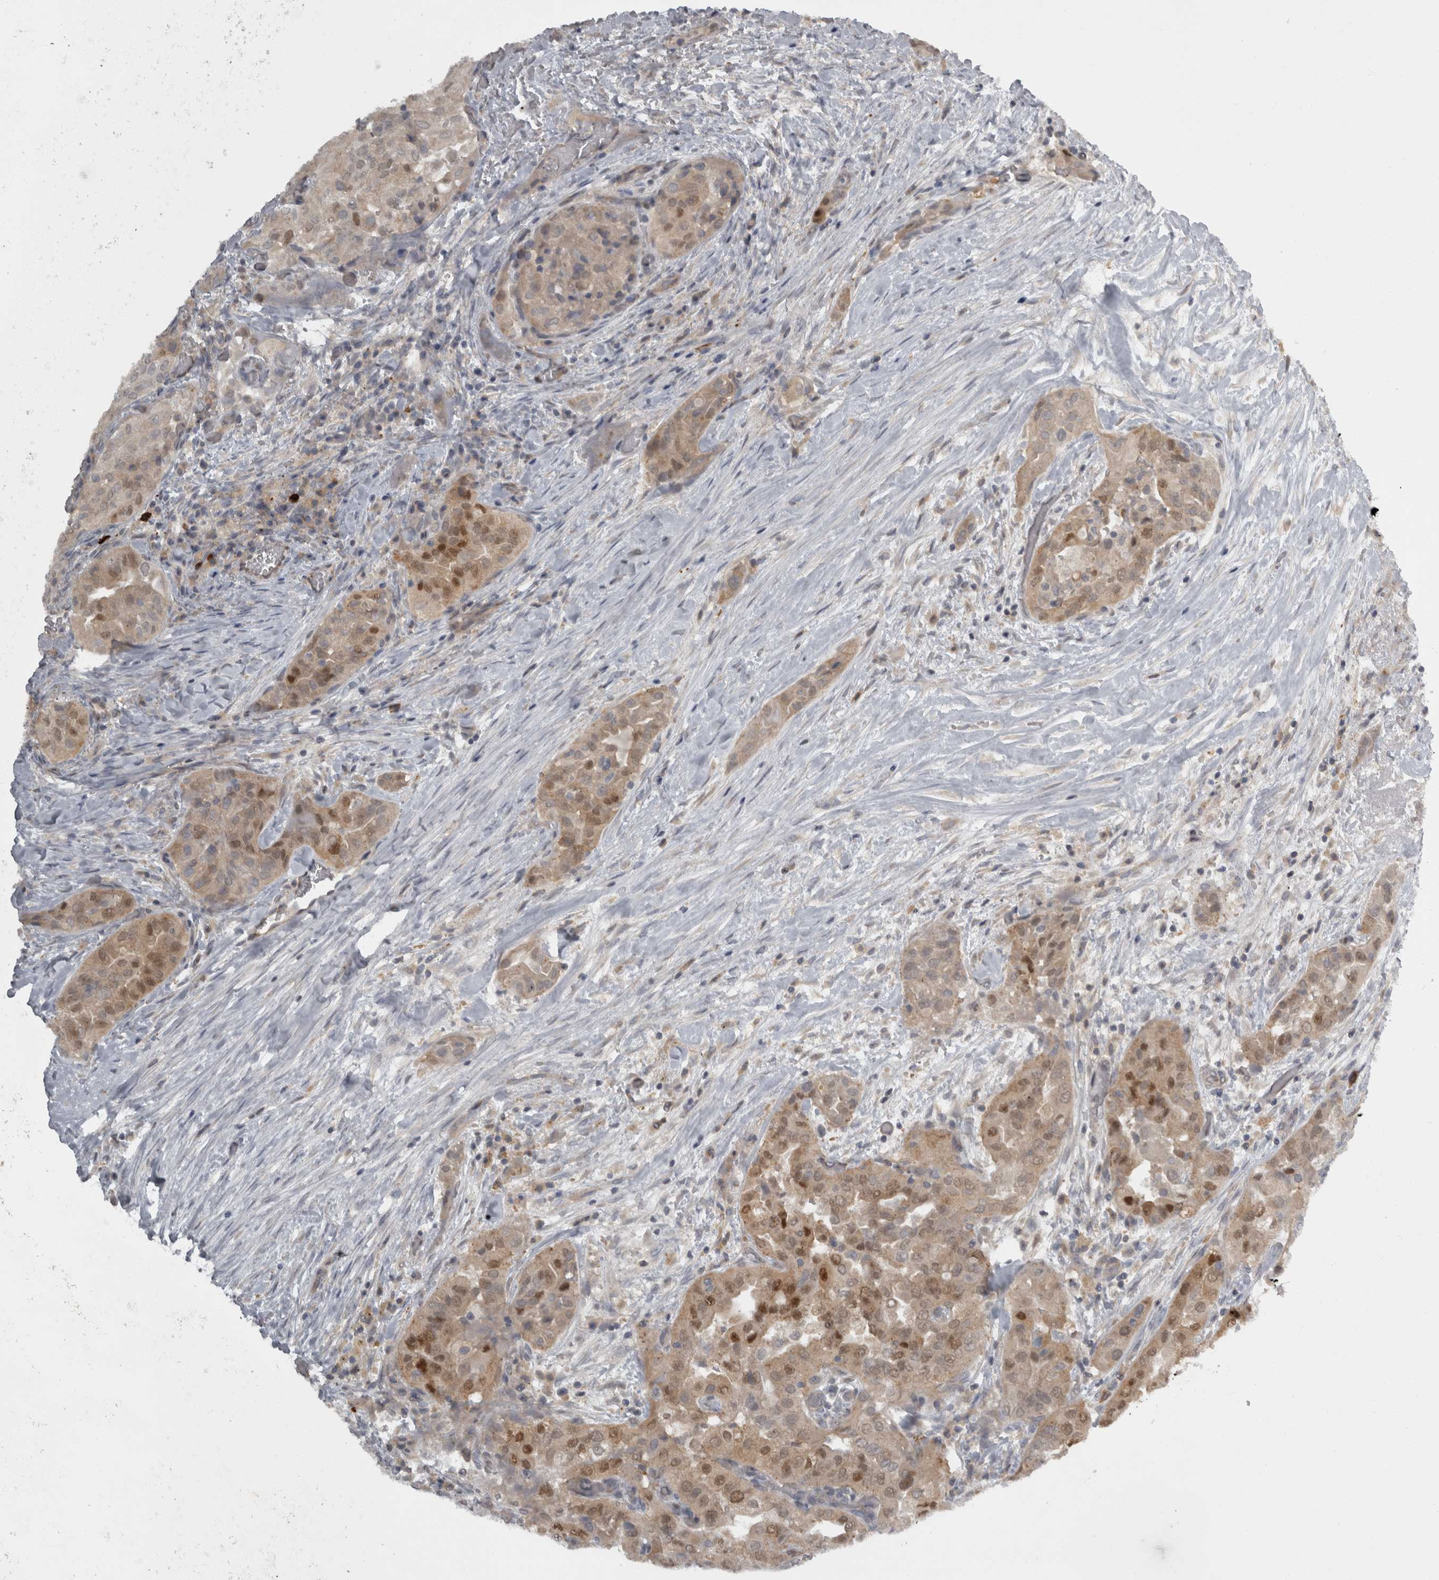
{"staining": {"intensity": "moderate", "quantity": "25%-75%", "location": "cytoplasmic/membranous,nuclear"}, "tissue": "thyroid cancer", "cell_type": "Tumor cells", "image_type": "cancer", "snomed": [{"axis": "morphology", "description": "Papillary adenocarcinoma, NOS"}, {"axis": "topography", "description": "Thyroid gland"}], "caption": "Human thyroid cancer (papillary adenocarcinoma) stained with a protein marker reveals moderate staining in tumor cells.", "gene": "SLCO5A1", "patient": {"sex": "female", "age": 59}}